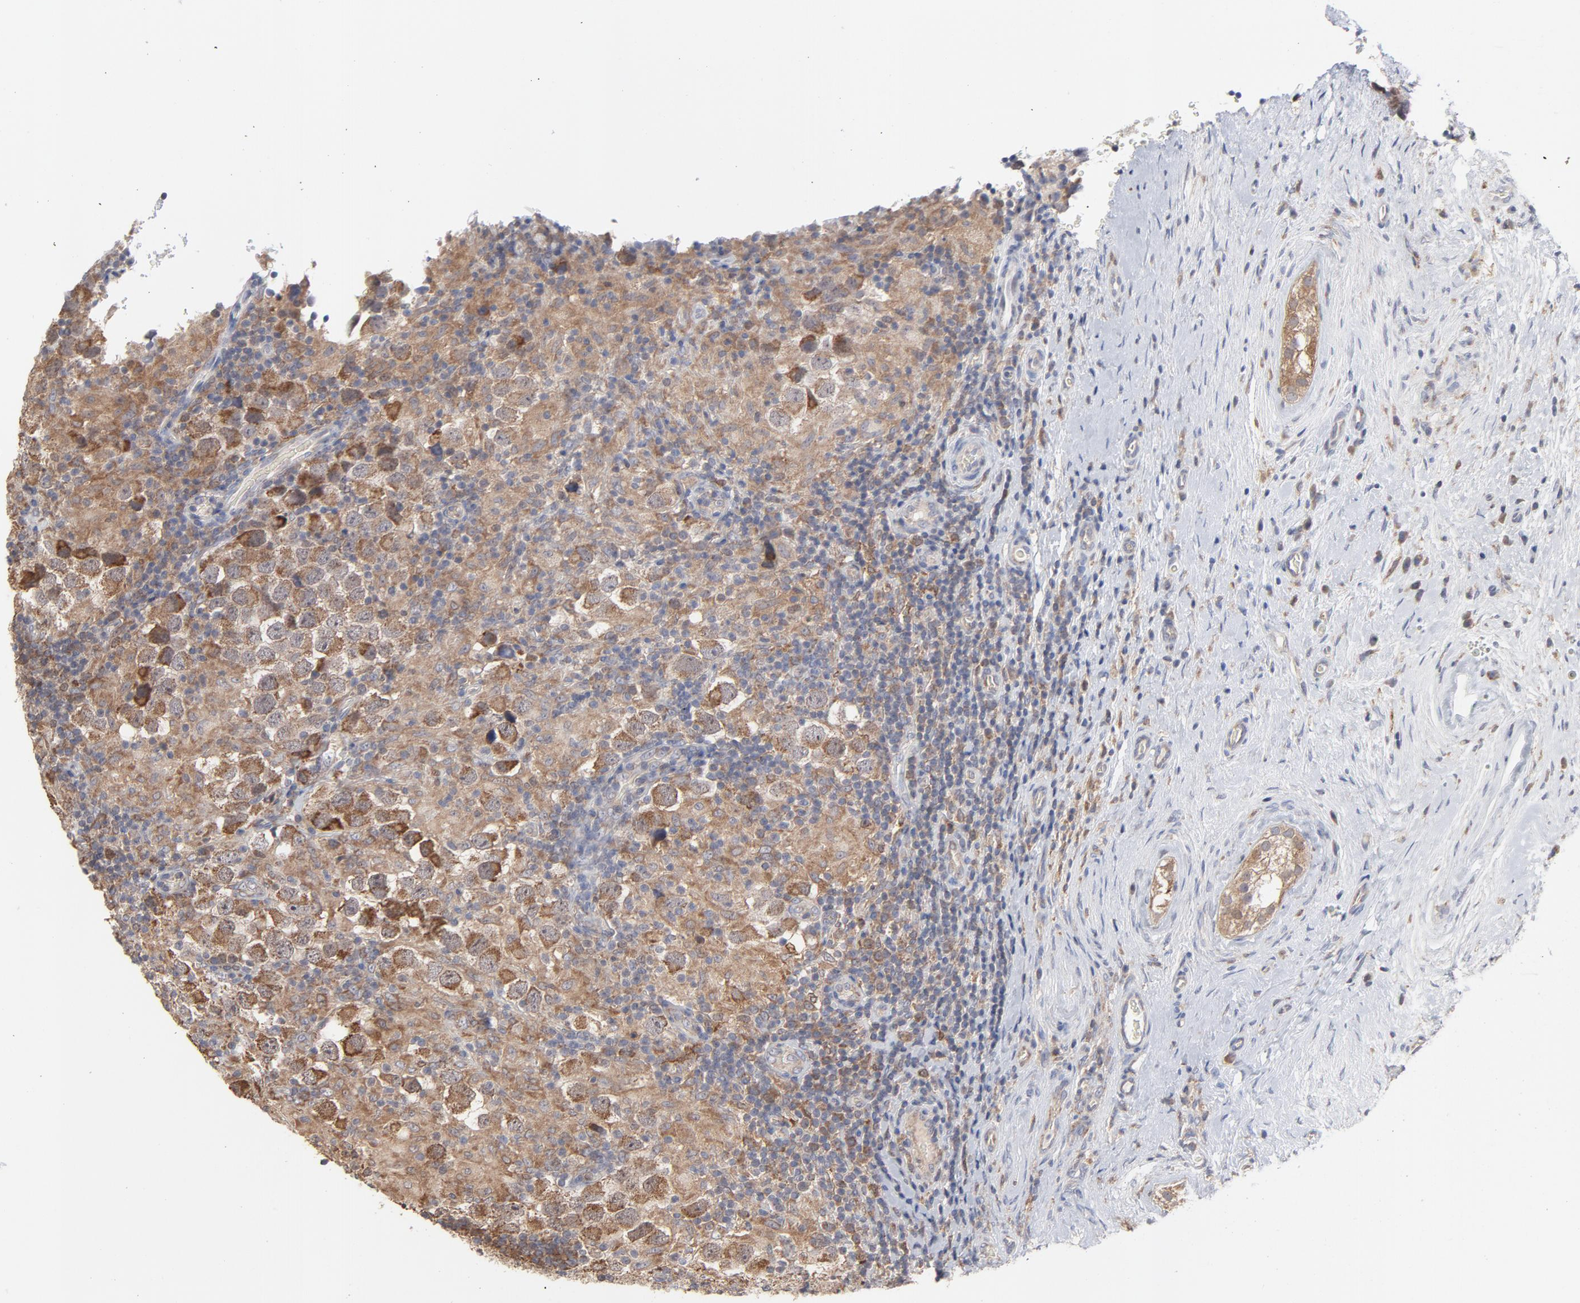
{"staining": {"intensity": "moderate", "quantity": ">75%", "location": "cytoplasmic/membranous"}, "tissue": "testis cancer", "cell_type": "Tumor cells", "image_type": "cancer", "snomed": [{"axis": "morphology", "description": "Carcinoma, Embryonal, NOS"}, {"axis": "topography", "description": "Testis"}], "caption": "Moderate cytoplasmic/membranous expression for a protein is identified in about >75% of tumor cells of testis cancer using IHC.", "gene": "PPFIBP2", "patient": {"sex": "male", "age": 21}}